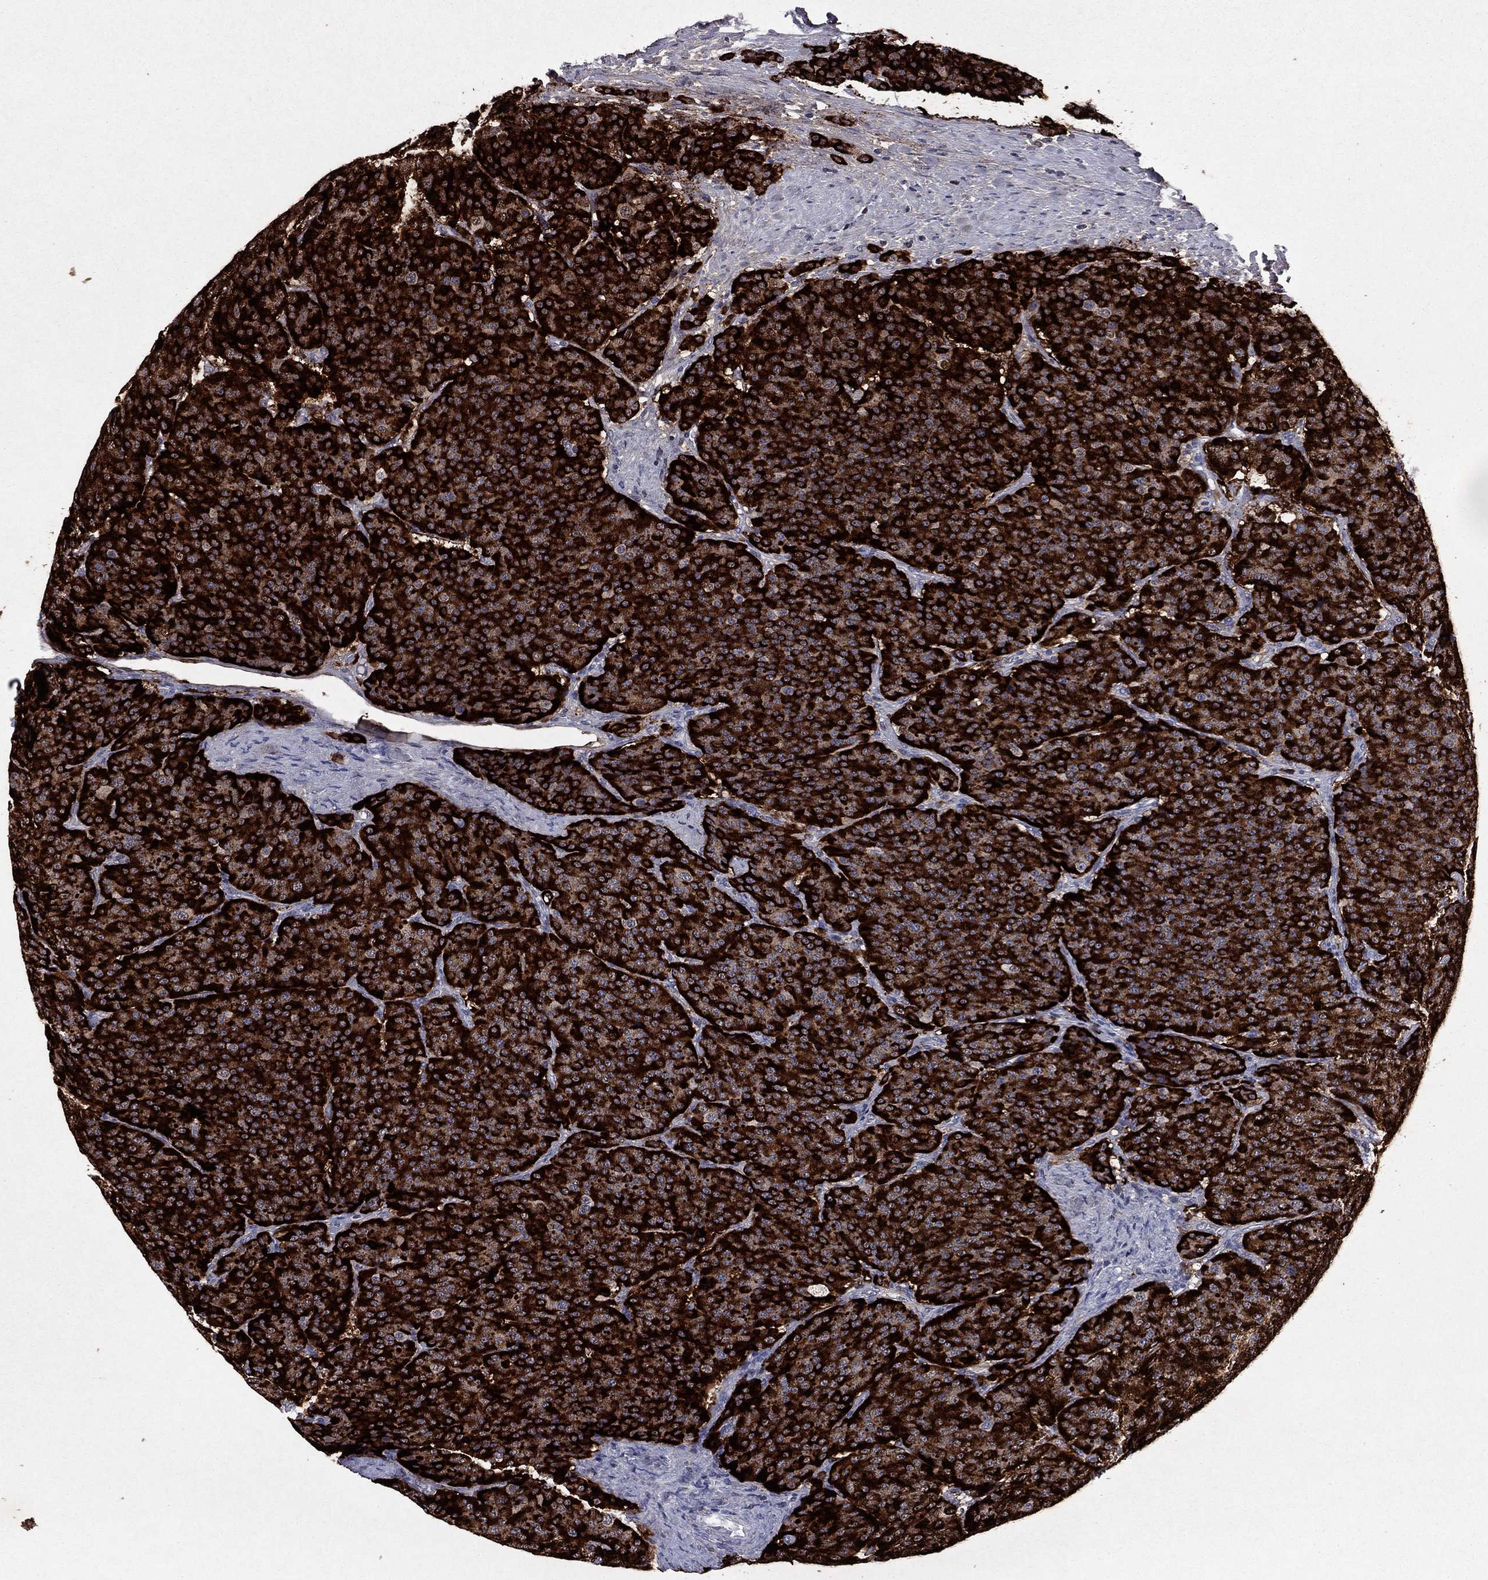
{"staining": {"intensity": "strong", "quantity": ">75%", "location": "cytoplasmic/membranous"}, "tissue": "carcinoid", "cell_type": "Tumor cells", "image_type": "cancer", "snomed": [{"axis": "morphology", "description": "Carcinoid, malignant, NOS"}, {"axis": "topography", "description": "Small intestine"}], "caption": "High-power microscopy captured an immunohistochemistry micrograph of carcinoid, revealing strong cytoplasmic/membranous positivity in approximately >75% of tumor cells. The staining is performed using DAB (3,3'-diaminobenzidine) brown chromogen to label protein expression. The nuclei are counter-stained blue using hematoxylin.", "gene": "ECM1", "patient": {"sex": "female", "age": 58}}